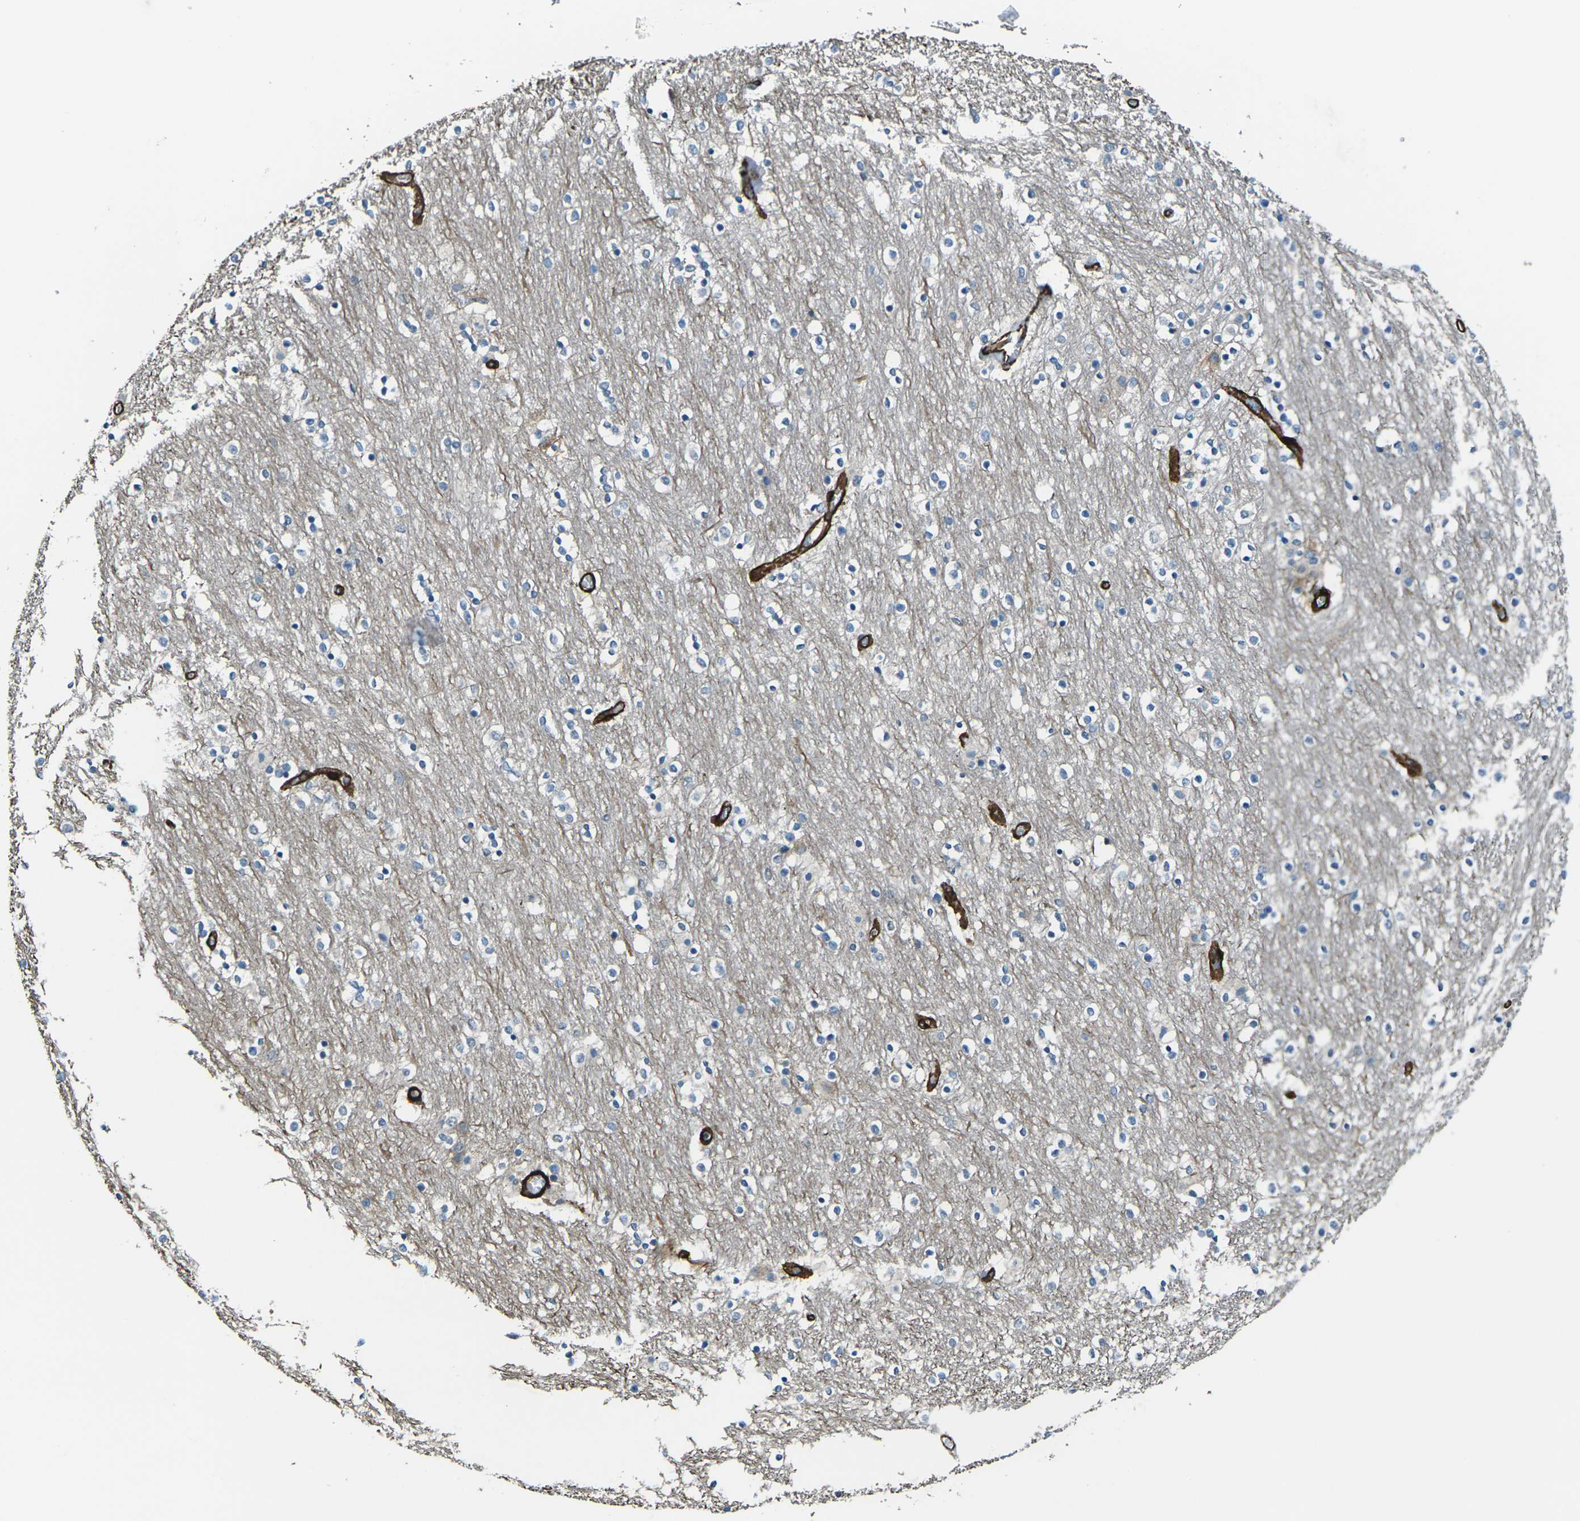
{"staining": {"intensity": "negative", "quantity": "none", "location": "none"}, "tissue": "caudate", "cell_type": "Glial cells", "image_type": "normal", "snomed": [{"axis": "morphology", "description": "Normal tissue, NOS"}, {"axis": "topography", "description": "Lateral ventricle wall"}], "caption": "Caudate was stained to show a protein in brown. There is no significant expression in glial cells. (Immunohistochemistry, brightfield microscopy, high magnification).", "gene": "GRAMD1C", "patient": {"sex": "female", "age": 54}}